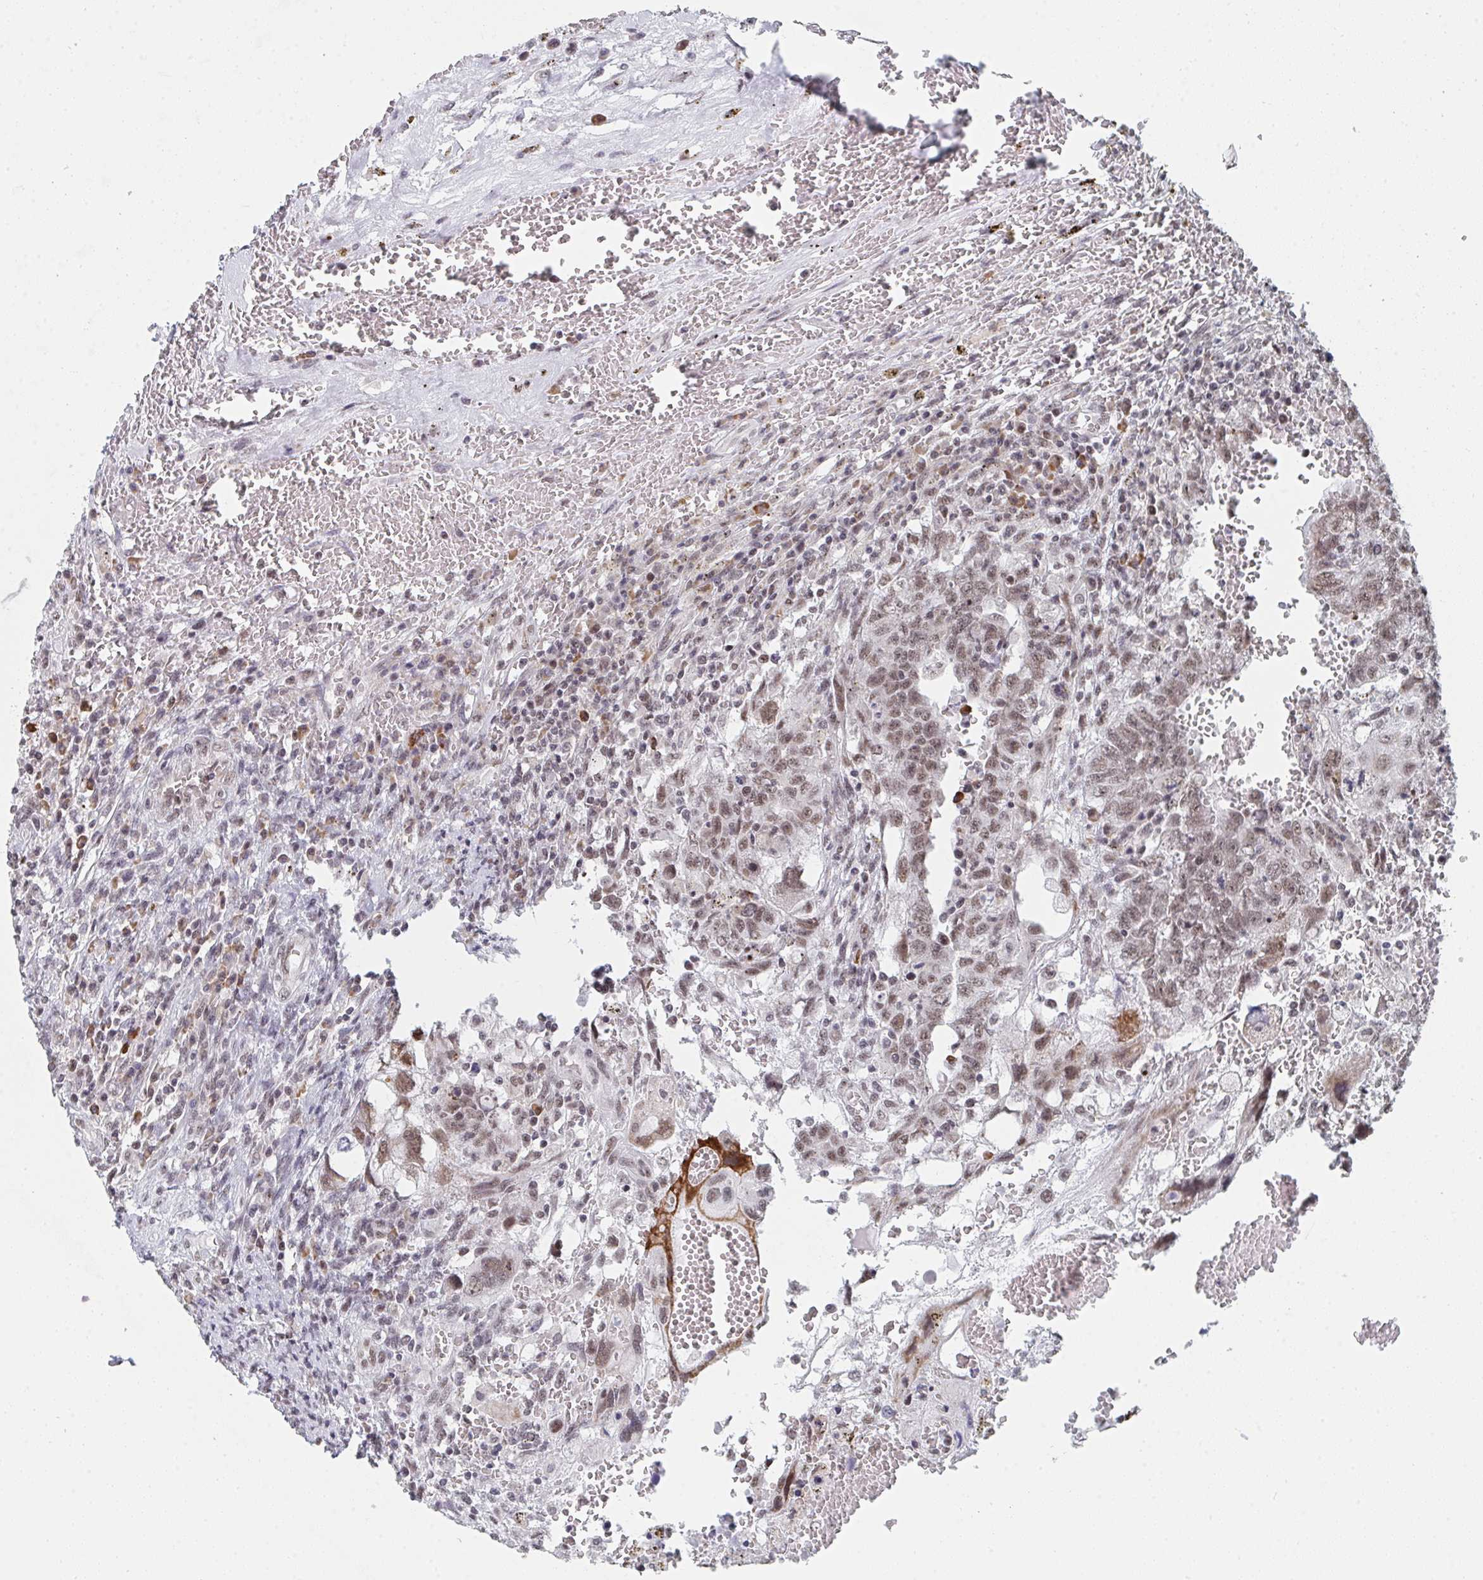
{"staining": {"intensity": "moderate", "quantity": ">75%", "location": "nuclear"}, "tissue": "testis cancer", "cell_type": "Tumor cells", "image_type": "cancer", "snomed": [{"axis": "morphology", "description": "Carcinoma, Embryonal, NOS"}, {"axis": "topography", "description": "Testis"}], "caption": "High-power microscopy captured an immunohistochemistry histopathology image of testis cancer (embryonal carcinoma), revealing moderate nuclear staining in approximately >75% of tumor cells. (brown staining indicates protein expression, while blue staining denotes nuclei).", "gene": "MBNL1", "patient": {"sex": "male", "age": 26}}